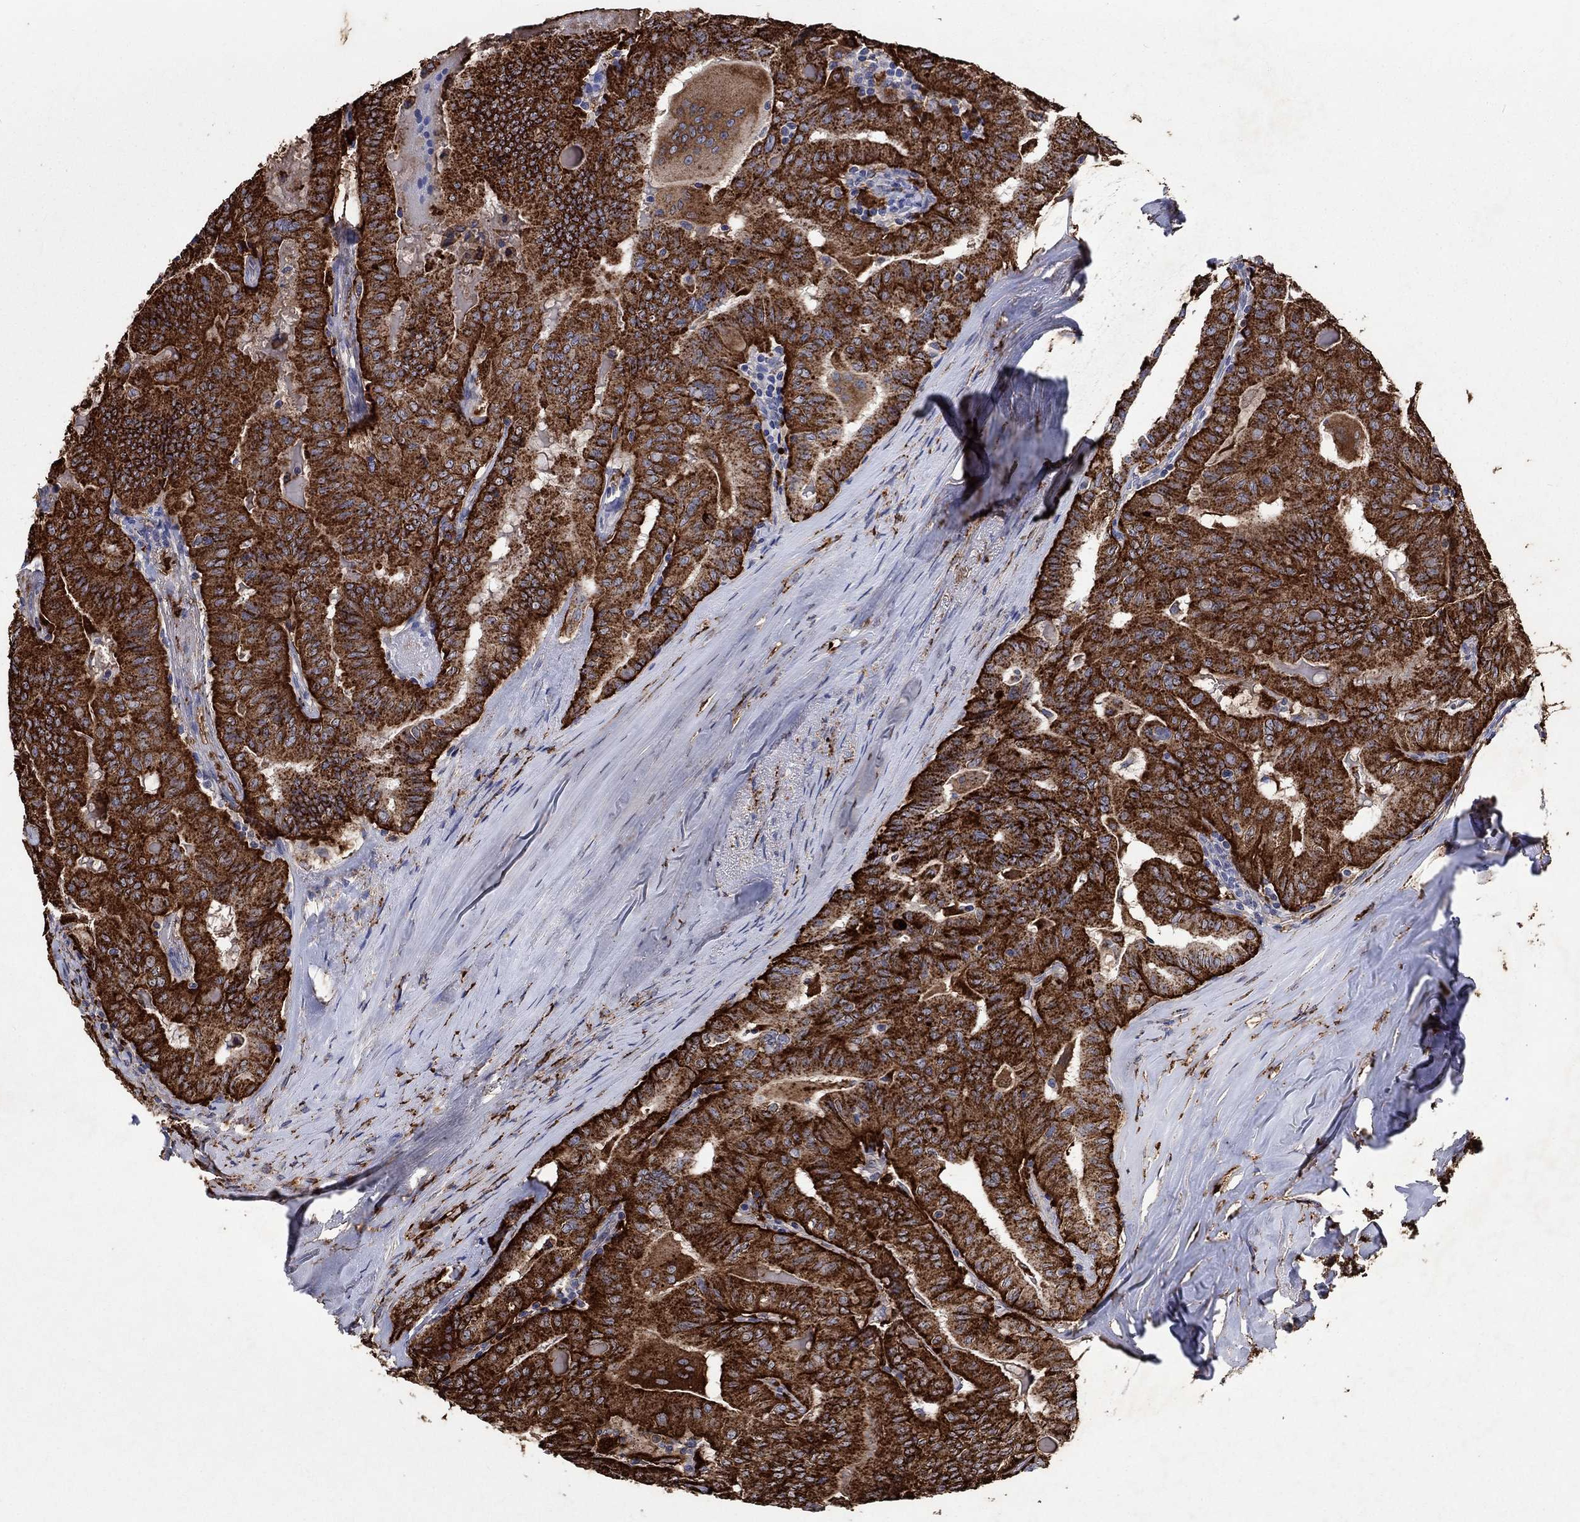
{"staining": {"intensity": "strong", "quantity": ">75%", "location": "cytoplasmic/membranous"}, "tissue": "thyroid cancer", "cell_type": "Tumor cells", "image_type": "cancer", "snomed": [{"axis": "morphology", "description": "Papillary adenocarcinoma, NOS"}, {"axis": "topography", "description": "Thyroid gland"}], "caption": "An image showing strong cytoplasmic/membranous expression in approximately >75% of tumor cells in papillary adenocarcinoma (thyroid), as visualized by brown immunohistochemical staining.", "gene": "CTSB", "patient": {"sex": "female", "age": 68}}